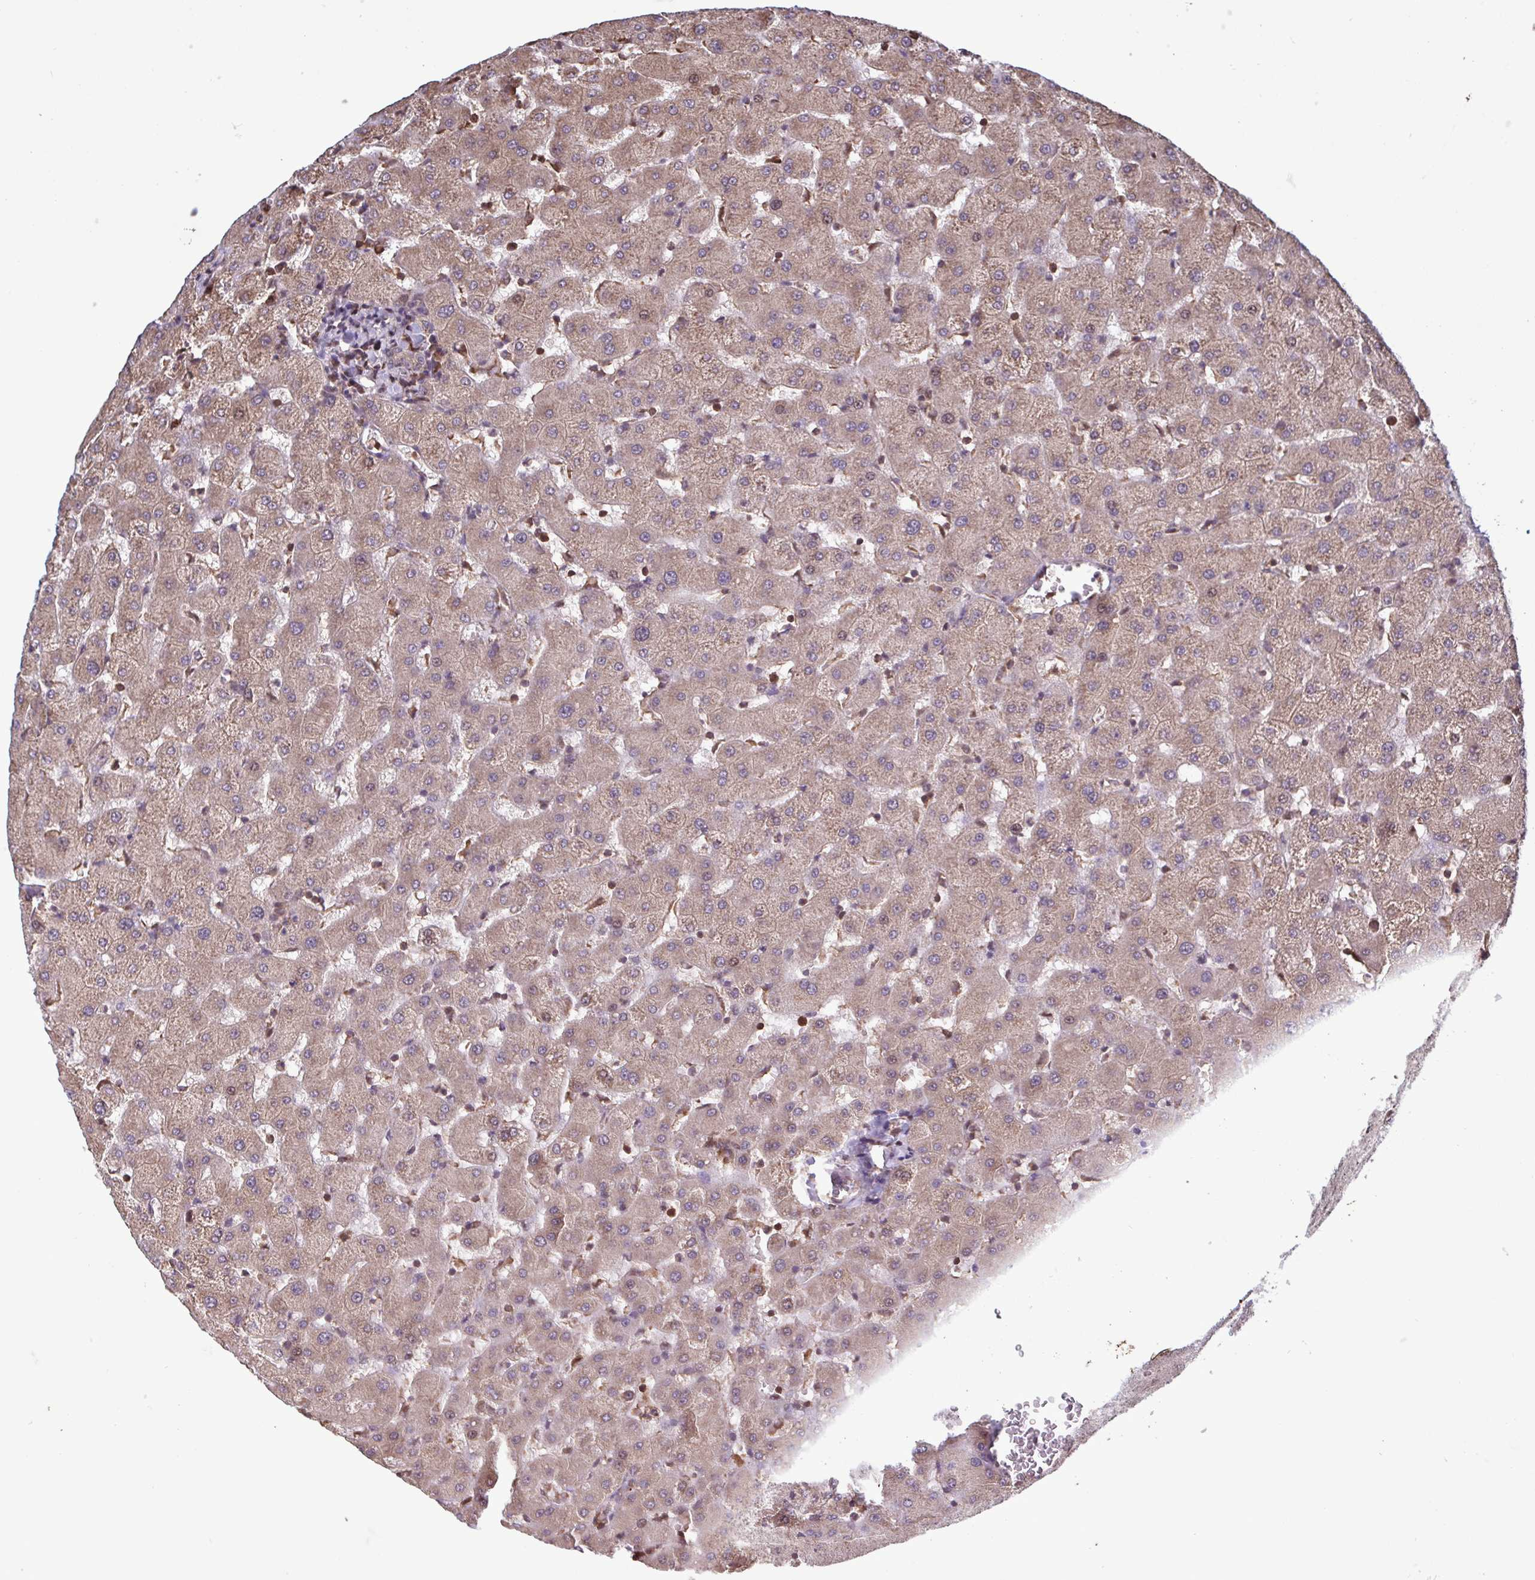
{"staining": {"intensity": "weak", "quantity": "25%-75%", "location": "cytoplasmic/membranous,nuclear"}, "tissue": "liver", "cell_type": "Cholangiocytes", "image_type": "normal", "snomed": [{"axis": "morphology", "description": "Normal tissue, NOS"}, {"axis": "topography", "description": "Liver"}], "caption": "Liver stained for a protein reveals weak cytoplasmic/membranous,nuclear positivity in cholangiocytes. The staining was performed using DAB to visualize the protein expression in brown, while the nuclei were stained in blue with hematoxylin (Magnification: 20x).", "gene": "SEC63", "patient": {"sex": "female", "age": 63}}